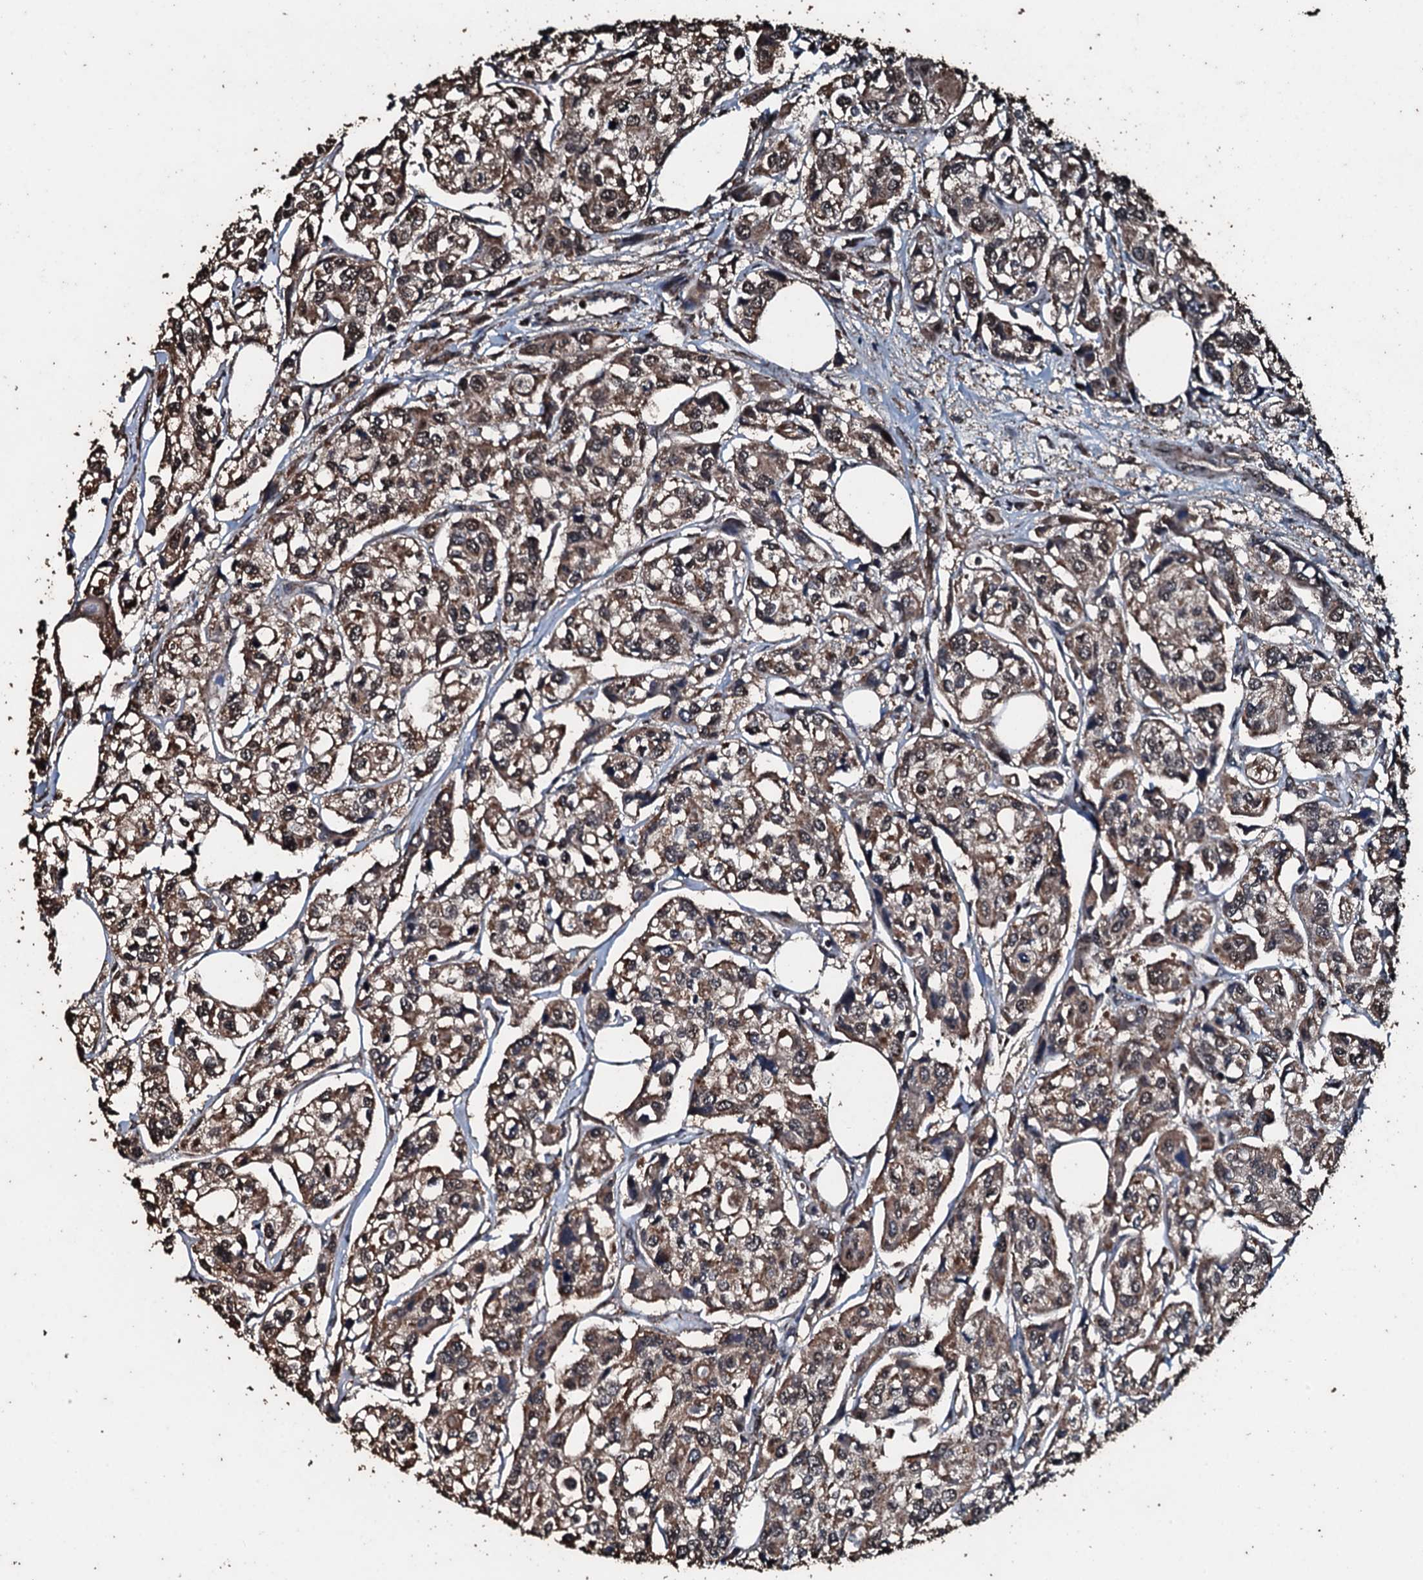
{"staining": {"intensity": "weak", "quantity": ">75%", "location": "cytoplasmic/membranous"}, "tissue": "urothelial cancer", "cell_type": "Tumor cells", "image_type": "cancer", "snomed": [{"axis": "morphology", "description": "Urothelial carcinoma, High grade"}, {"axis": "topography", "description": "Urinary bladder"}], "caption": "The histopathology image demonstrates immunohistochemical staining of urothelial cancer. There is weak cytoplasmic/membranous positivity is appreciated in about >75% of tumor cells.", "gene": "FAAP24", "patient": {"sex": "male", "age": 67}}